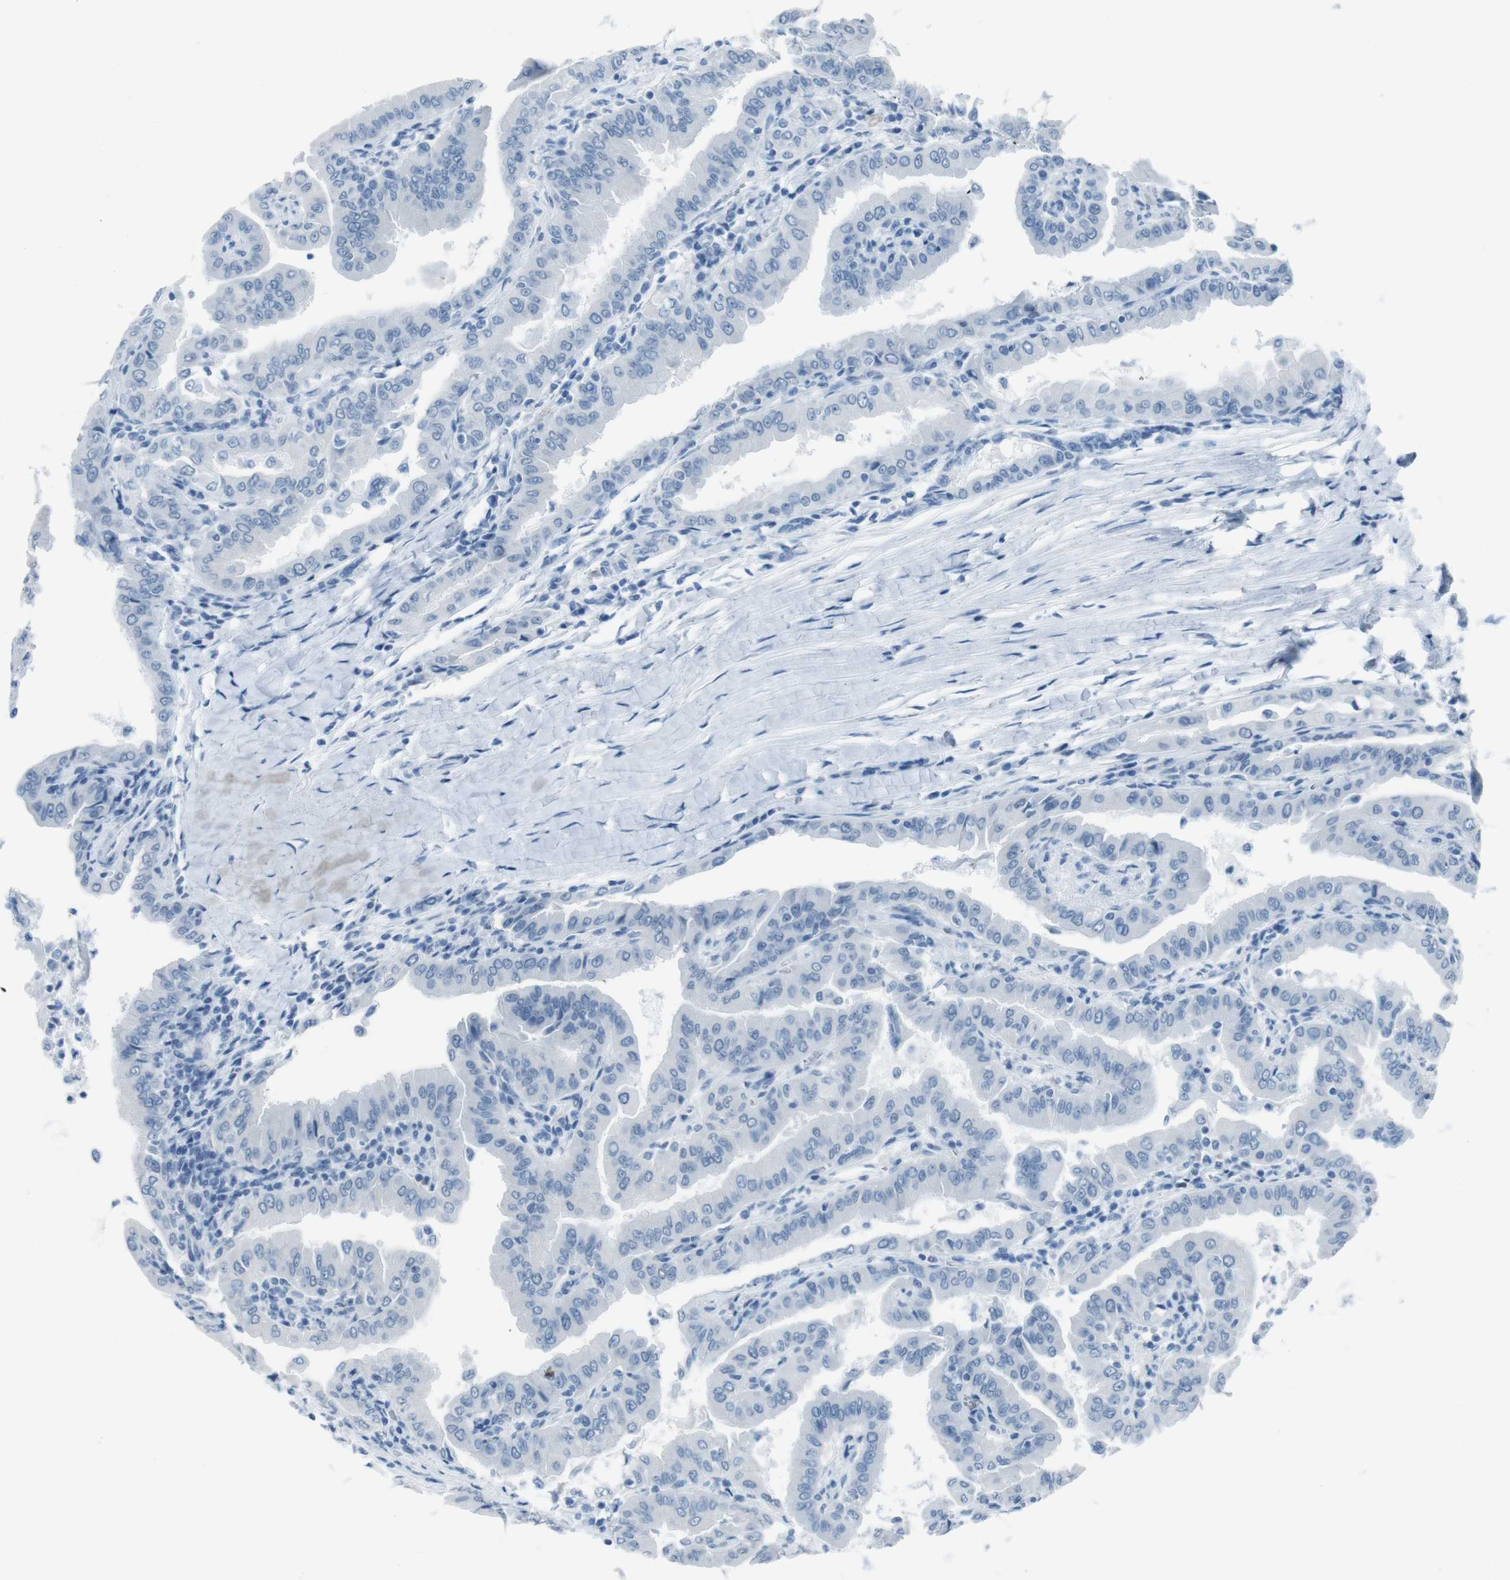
{"staining": {"intensity": "negative", "quantity": "none", "location": "none"}, "tissue": "thyroid cancer", "cell_type": "Tumor cells", "image_type": "cancer", "snomed": [{"axis": "morphology", "description": "Papillary adenocarcinoma, NOS"}, {"axis": "topography", "description": "Thyroid gland"}], "caption": "Tumor cells are negative for protein expression in human thyroid papillary adenocarcinoma. (IHC, brightfield microscopy, high magnification).", "gene": "TMEM207", "patient": {"sex": "male", "age": 33}}